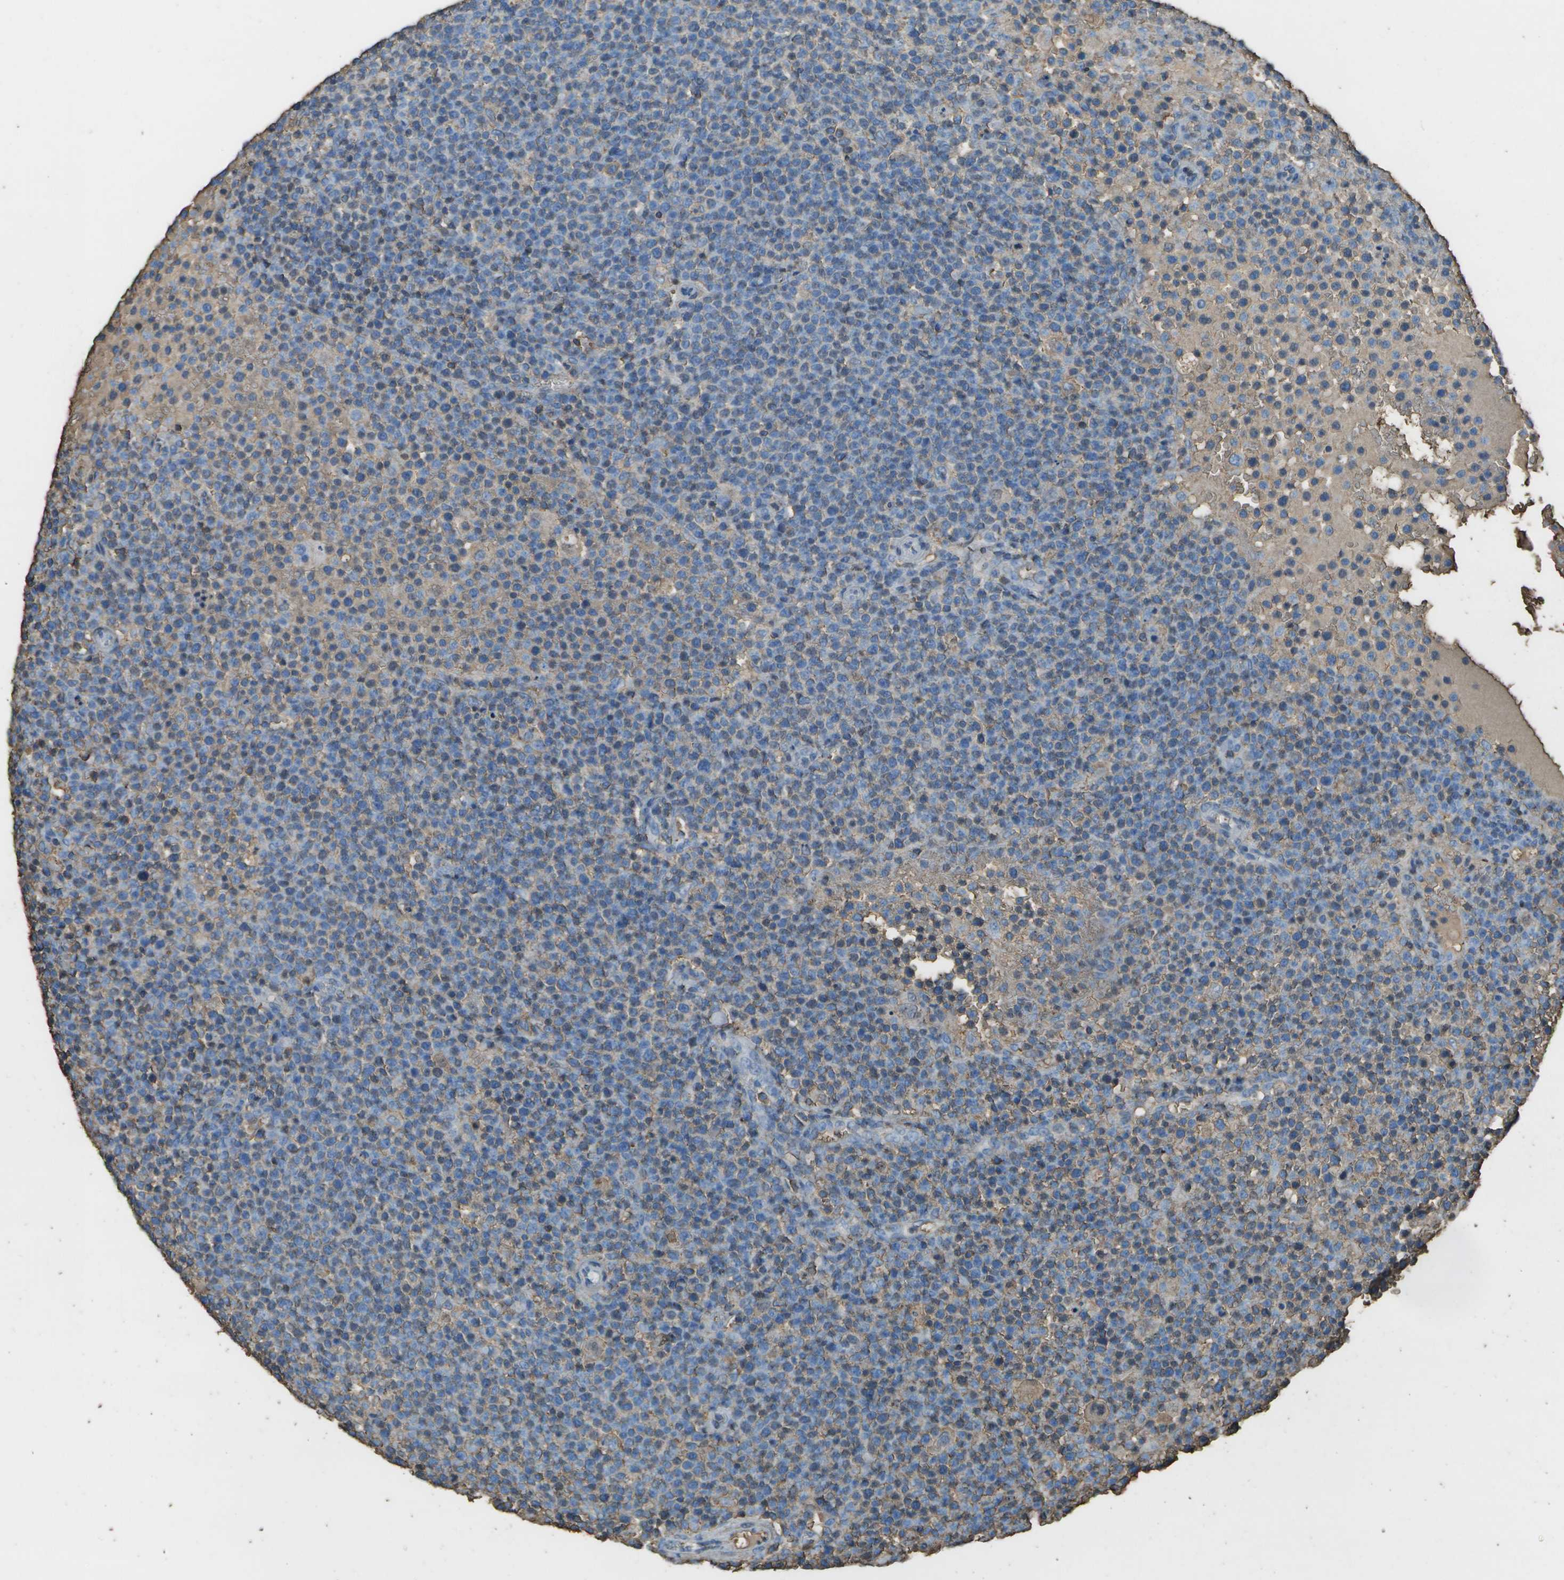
{"staining": {"intensity": "weak", "quantity": "<25%", "location": "cytoplasmic/membranous"}, "tissue": "lymphoma", "cell_type": "Tumor cells", "image_type": "cancer", "snomed": [{"axis": "morphology", "description": "Malignant lymphoma, non-Hodgkin's type, High grade"}, {"axis": "topography", "description": "Lymph node"}], "caption": "DAB immunohistochemical staining of human high-grade malignant lymphoma, non-Hodgkin's type exhibits no significant expression in tumor cells.", "gene": "CYP4F11", "patient": {"sex": "male", "age": 61}}